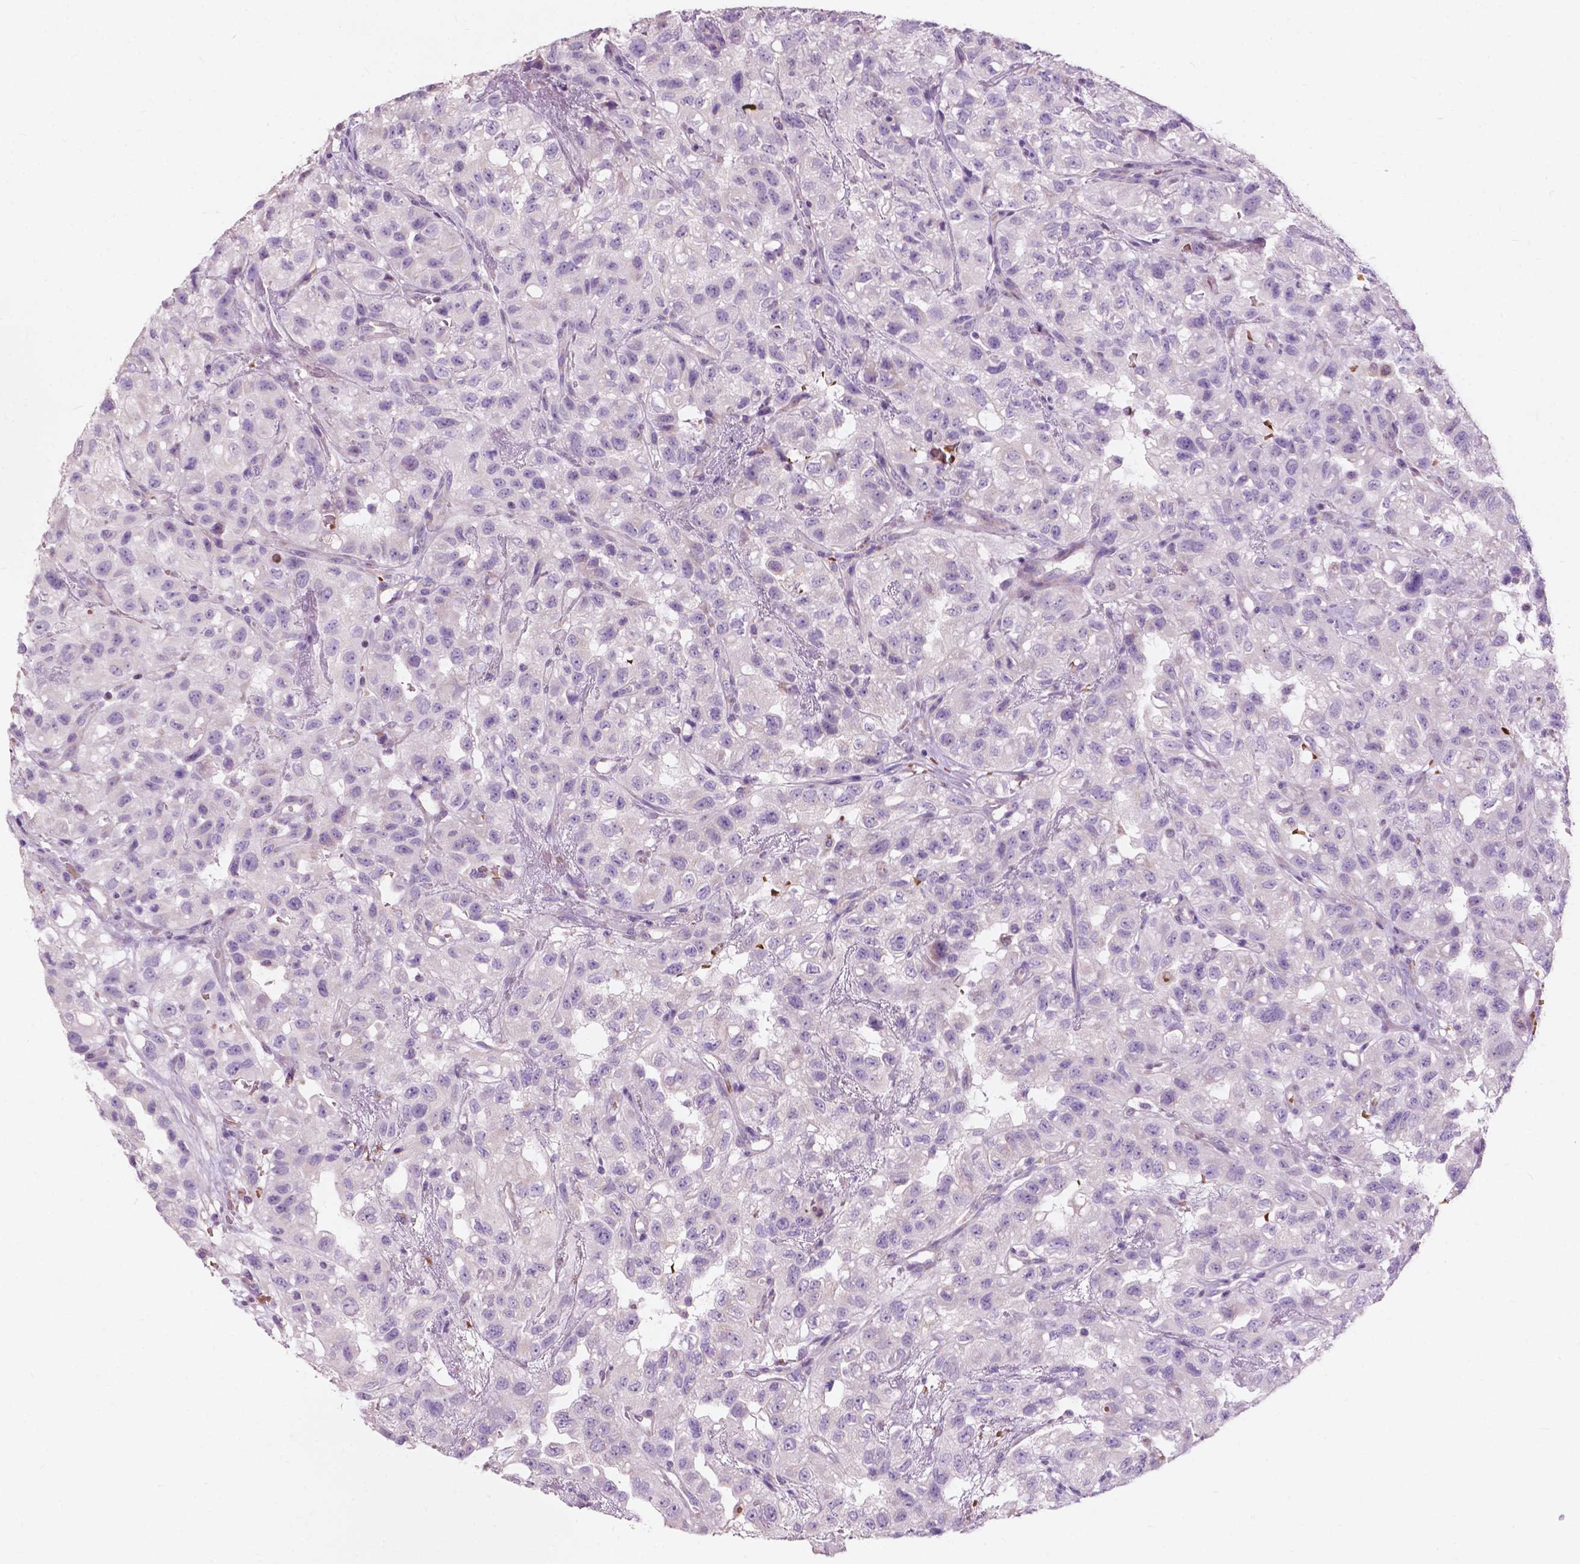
{"staining": {"intensity": "negative", "quantity": "none", "location": "none"}, "tissue": "renal cancer", "cell_type": "Tumor cells", "image_type": "cancer", "snomed": [{"axis": "morphology", "description": "Adenocarcinoma, NOS"}, {"axis": "topography", "description": "Kidney"}], "caption": "Immunohistochemistry (IHC) histopathology image of neoplastic tissue: human adenocarcinoma (renal) stained with DAB (3,3'-diaminobenzidine) demonstrates no significant protein staining in tumor cells.", "gene": "NDUFS1", "patient": {"sex": "male", "age": 64}}